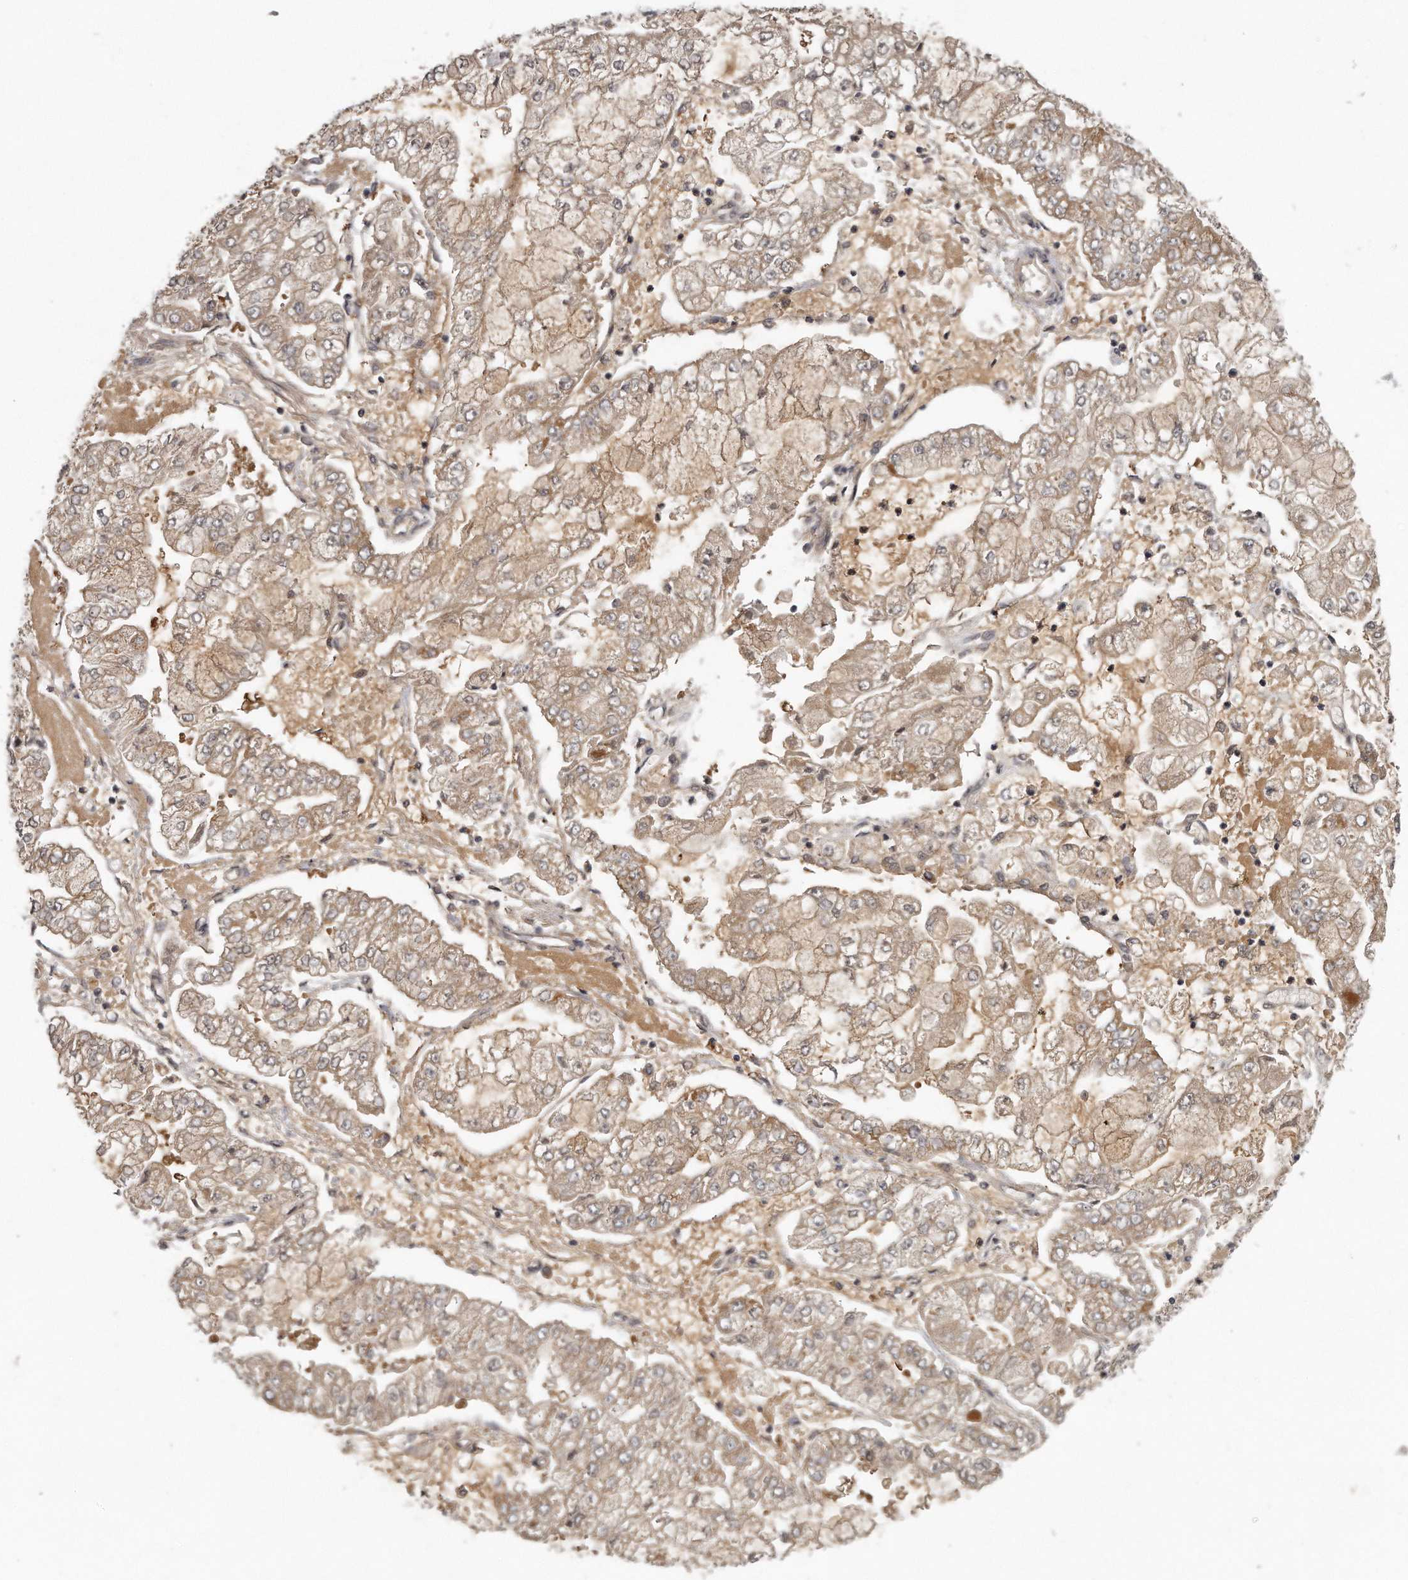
{"staining": {"intensity": "moderate", "quantity": ">75%", "location": "cytoplasmic/membranous"}, "tissue": "stomach cancer", "cell_type": "Tumor cells", "image_type": "cancer", "snomed": [{"axis": "morphology", "description": "Adenocarcinoma, NOS"}, {"axis": "topography", "description": "Stomach"}], "caption": "Immunohistochemistry (DAB) staining of human stomach cancer (adenocarcinoma) displays moderate cytoplasmic/membranous protein staining in about >75% of tumor cells.", "gene": "GGCT", "patient": {"sex": "male", "age": 76}}